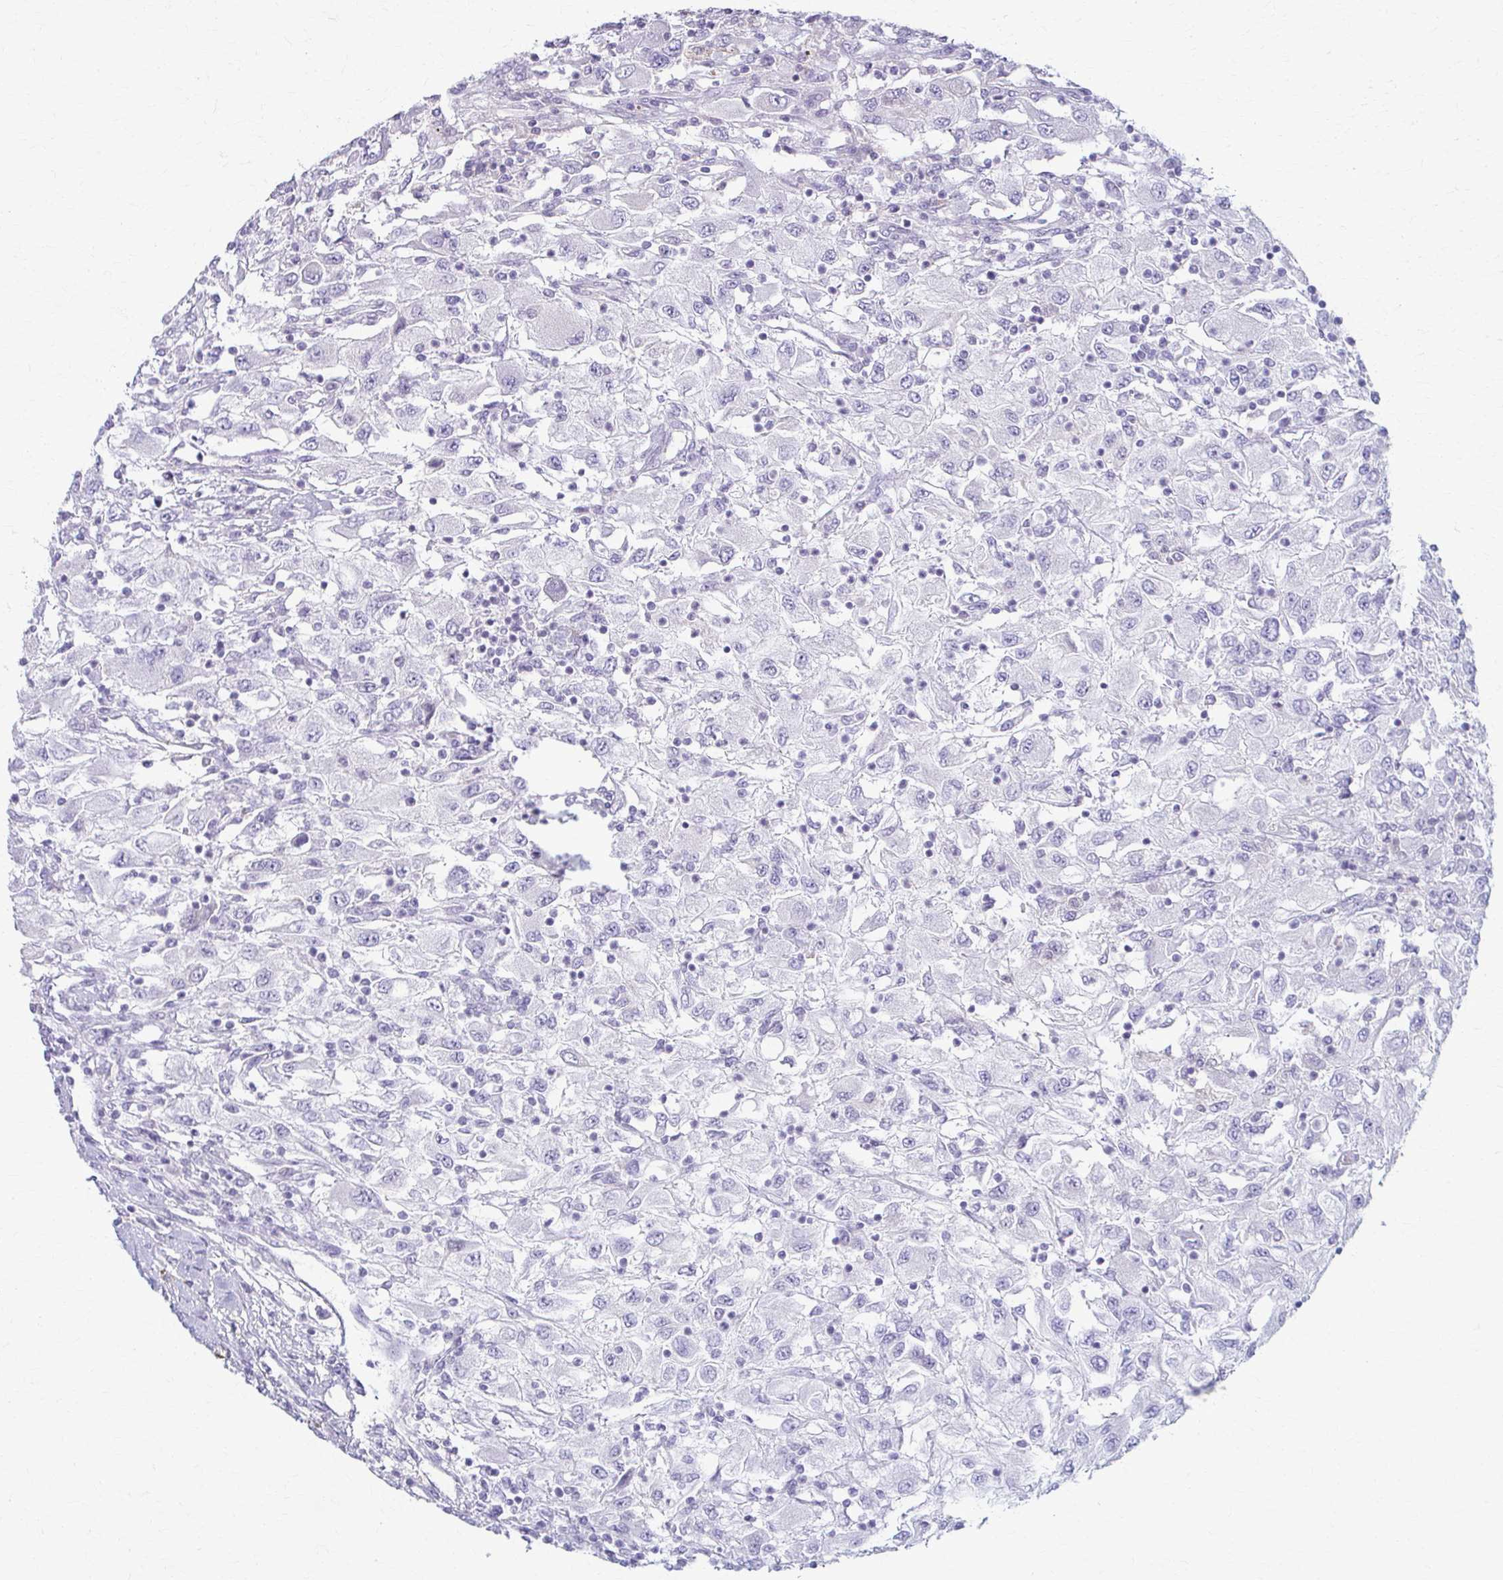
{"staining": {"intensity": "negative", "quantity": "none", "location": "none"}, "tissue": "renal cancer", "cell_type": "Tumor cells", "image_type": "cancer", "snomed": [{"axis": "morphology", "description": "Adenocarcinoma, NOS"}, {"axis": "topography", "description": "Kidney"}], "caption": "This is an immunohistochemistry photomicrograph of human renal adenocarcinoma. There is no staining in tumor cells.", "gene": "LDLRAP1", "patient": {"sex": "female", "age": 67}}